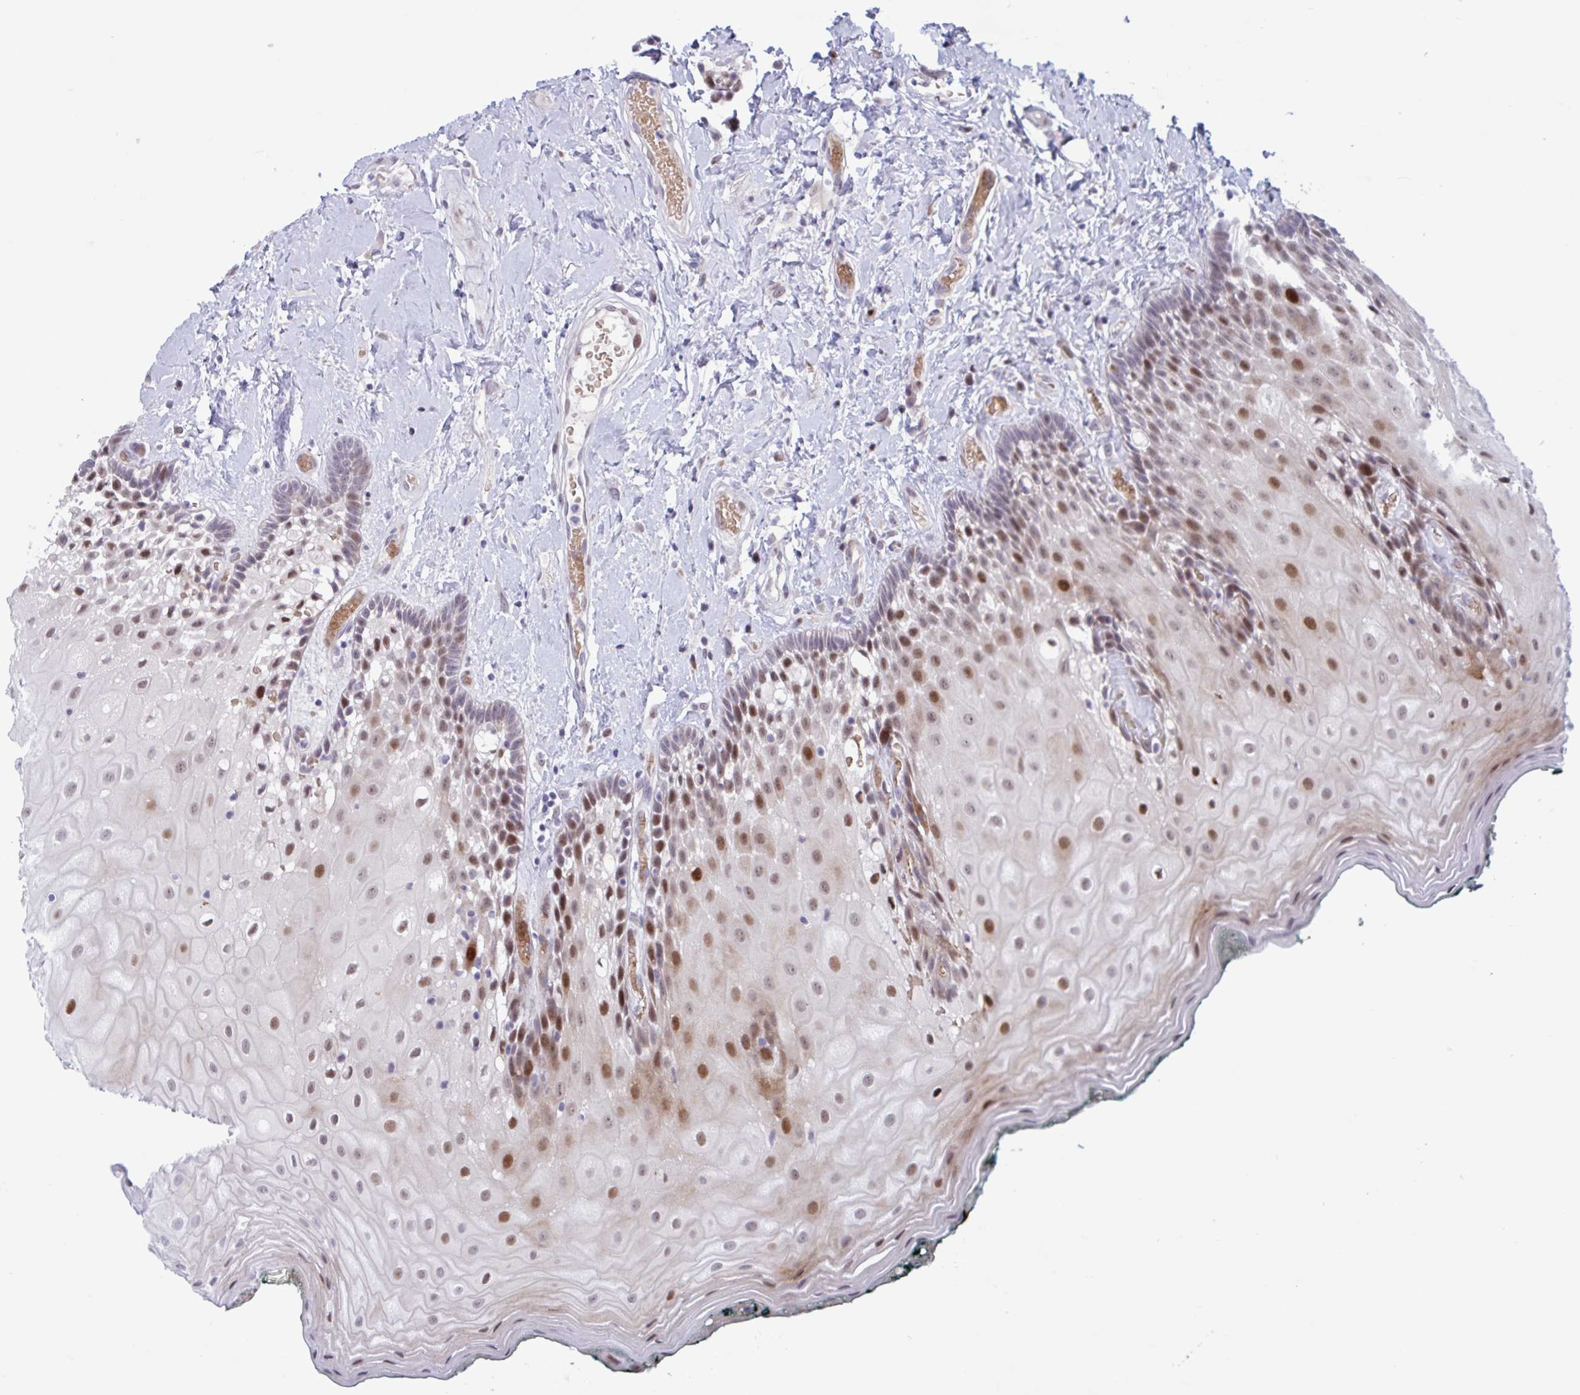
{"staining": {"intensity": "moderate", "quantity": "25%-75%", "location": "cytoplasmic/membranous,nuclear"}, "tissue": "oral mucosa", "cell_type": "Squamous epithelial cells", "image_type": "normal", "snomed": [{"axis": "morphology", "description": "Normal tissue, NOS"}, {"axis": "morphology", "description": "Squamous cell carcinoma, NOS"}, {"axis": "topography", "description": "Oral tissue"}, {"axis": "topography", "description": "Head-Neck"}], "caption": "Approximately 25%-75% of squamous epithelial cells in benign human oral mucosa exhibit moderate cytoplasmic/membranous,nuclear protein positivity as visualized by brown immunohistochemical staining.", "gene": "RBL1", "patient": {"sex": "male", "age": 64}}